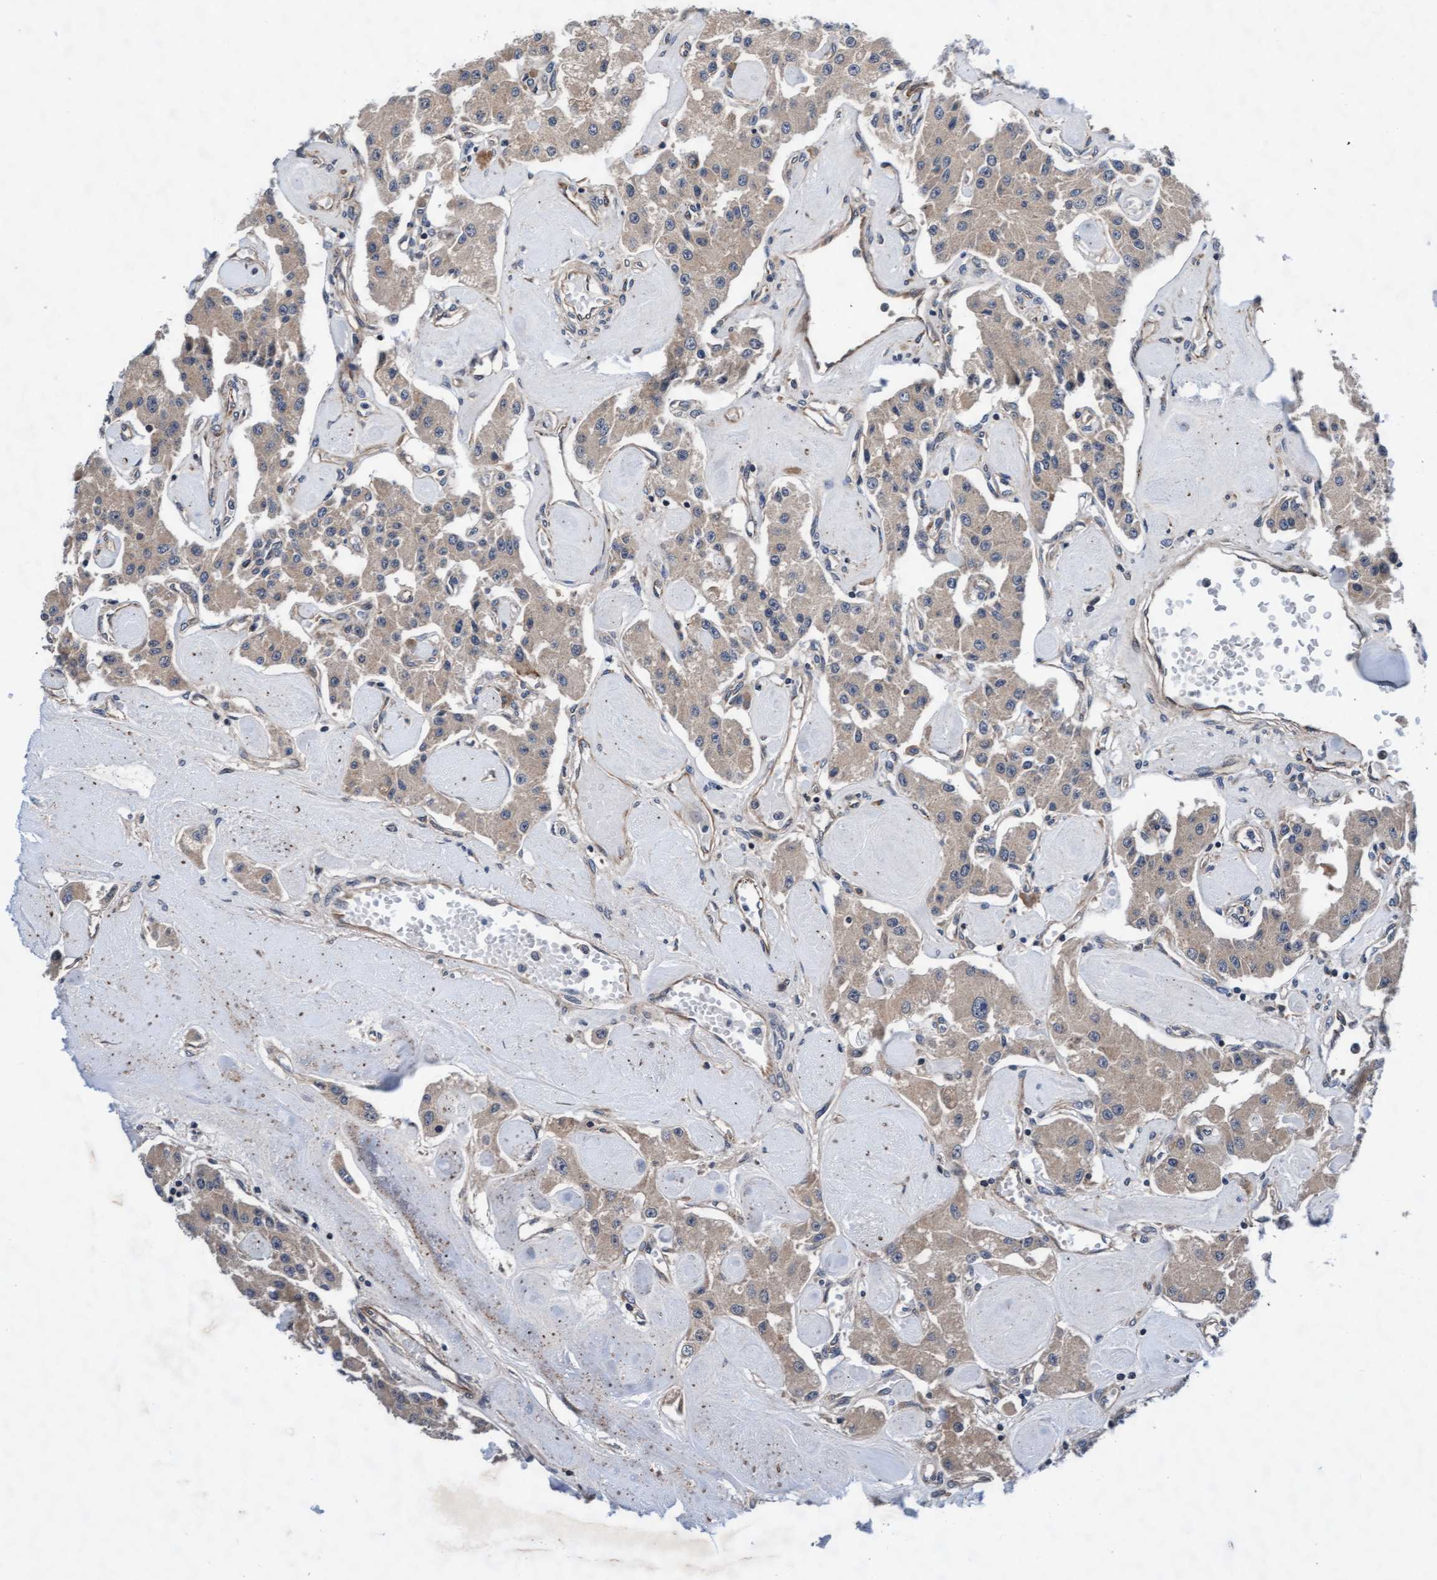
{"staining": {"intensity": "weak", "quantity": "25%-75%", "location": "cytoplasmic/membranous"}, "tissue": "carcinoid", "cell_type": "Tumor cells", "image_type": "cancer", "snomed": [{"axis": "morphology", "description": "Carcinoid, malignant, NOS"}, {"axis": "topography", "description": "Pancreas"}], "caption": "DAB (3,3'-diaminobenzidine) immunohistochemical staining of carcinoid displays weak cytoplasmic/membranous protein positivity in about 25%-75% of tumor cells.", "gene": "EFCAB13", "patient": {"sex": "male", "age": 41}}